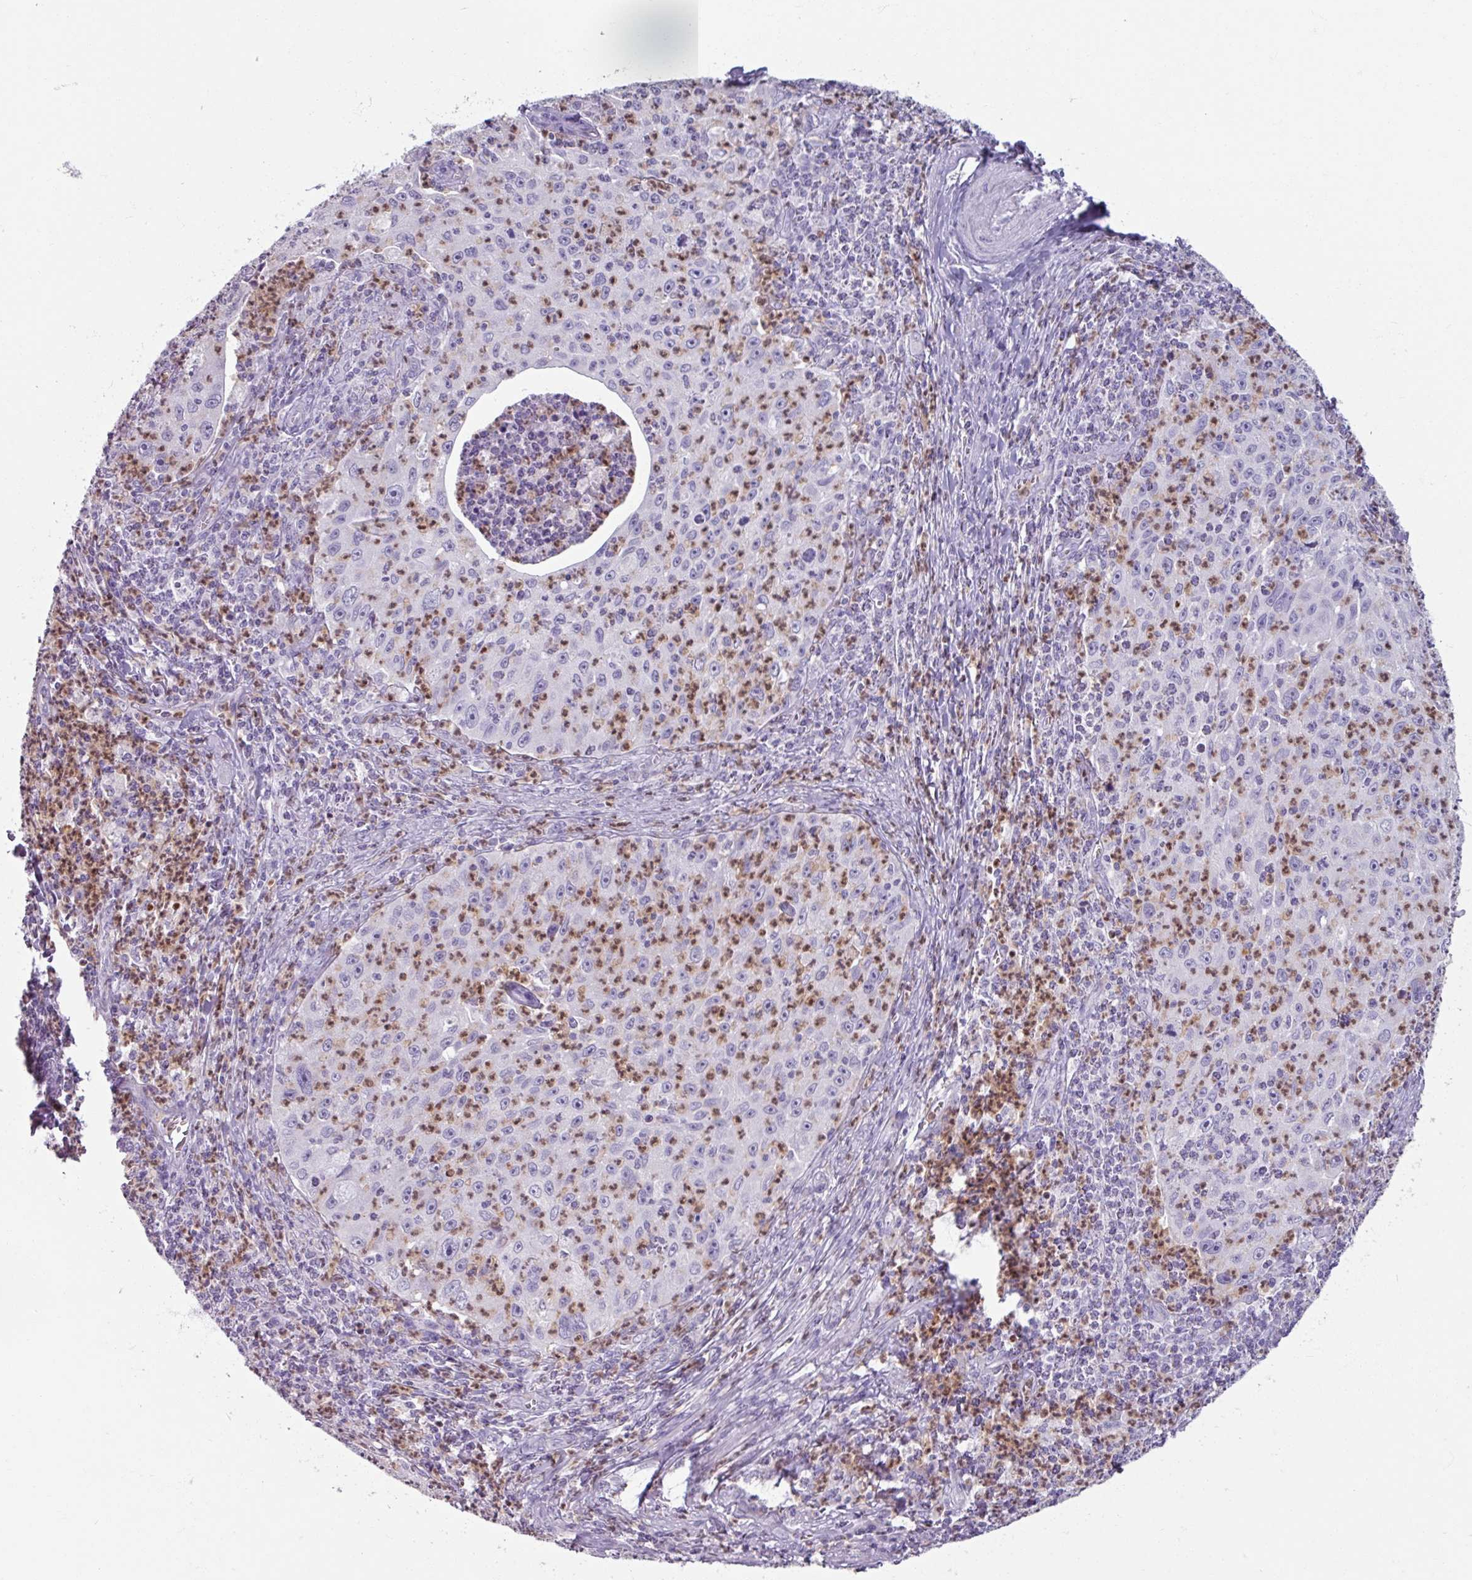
{"staining": {"intensity": "negative", "quantity": "none", "location": "none"}, "tissue": "cervical cancer", "cell_type": "Tumor cells", "image_type": "cancer", "snomed": [{"axis": "morphology", "description": "Squamous cell carcinoma, NOS"}, {"axis": "topography", "description": "Cervix"}], "caption": "Cervical cancer (squamous cell carcinoma) was stained to show a protein in brown. There is no significant positivity in tumor cells.", "gene": "ARG1", "patient": {"sex": "female", "age": 30}}